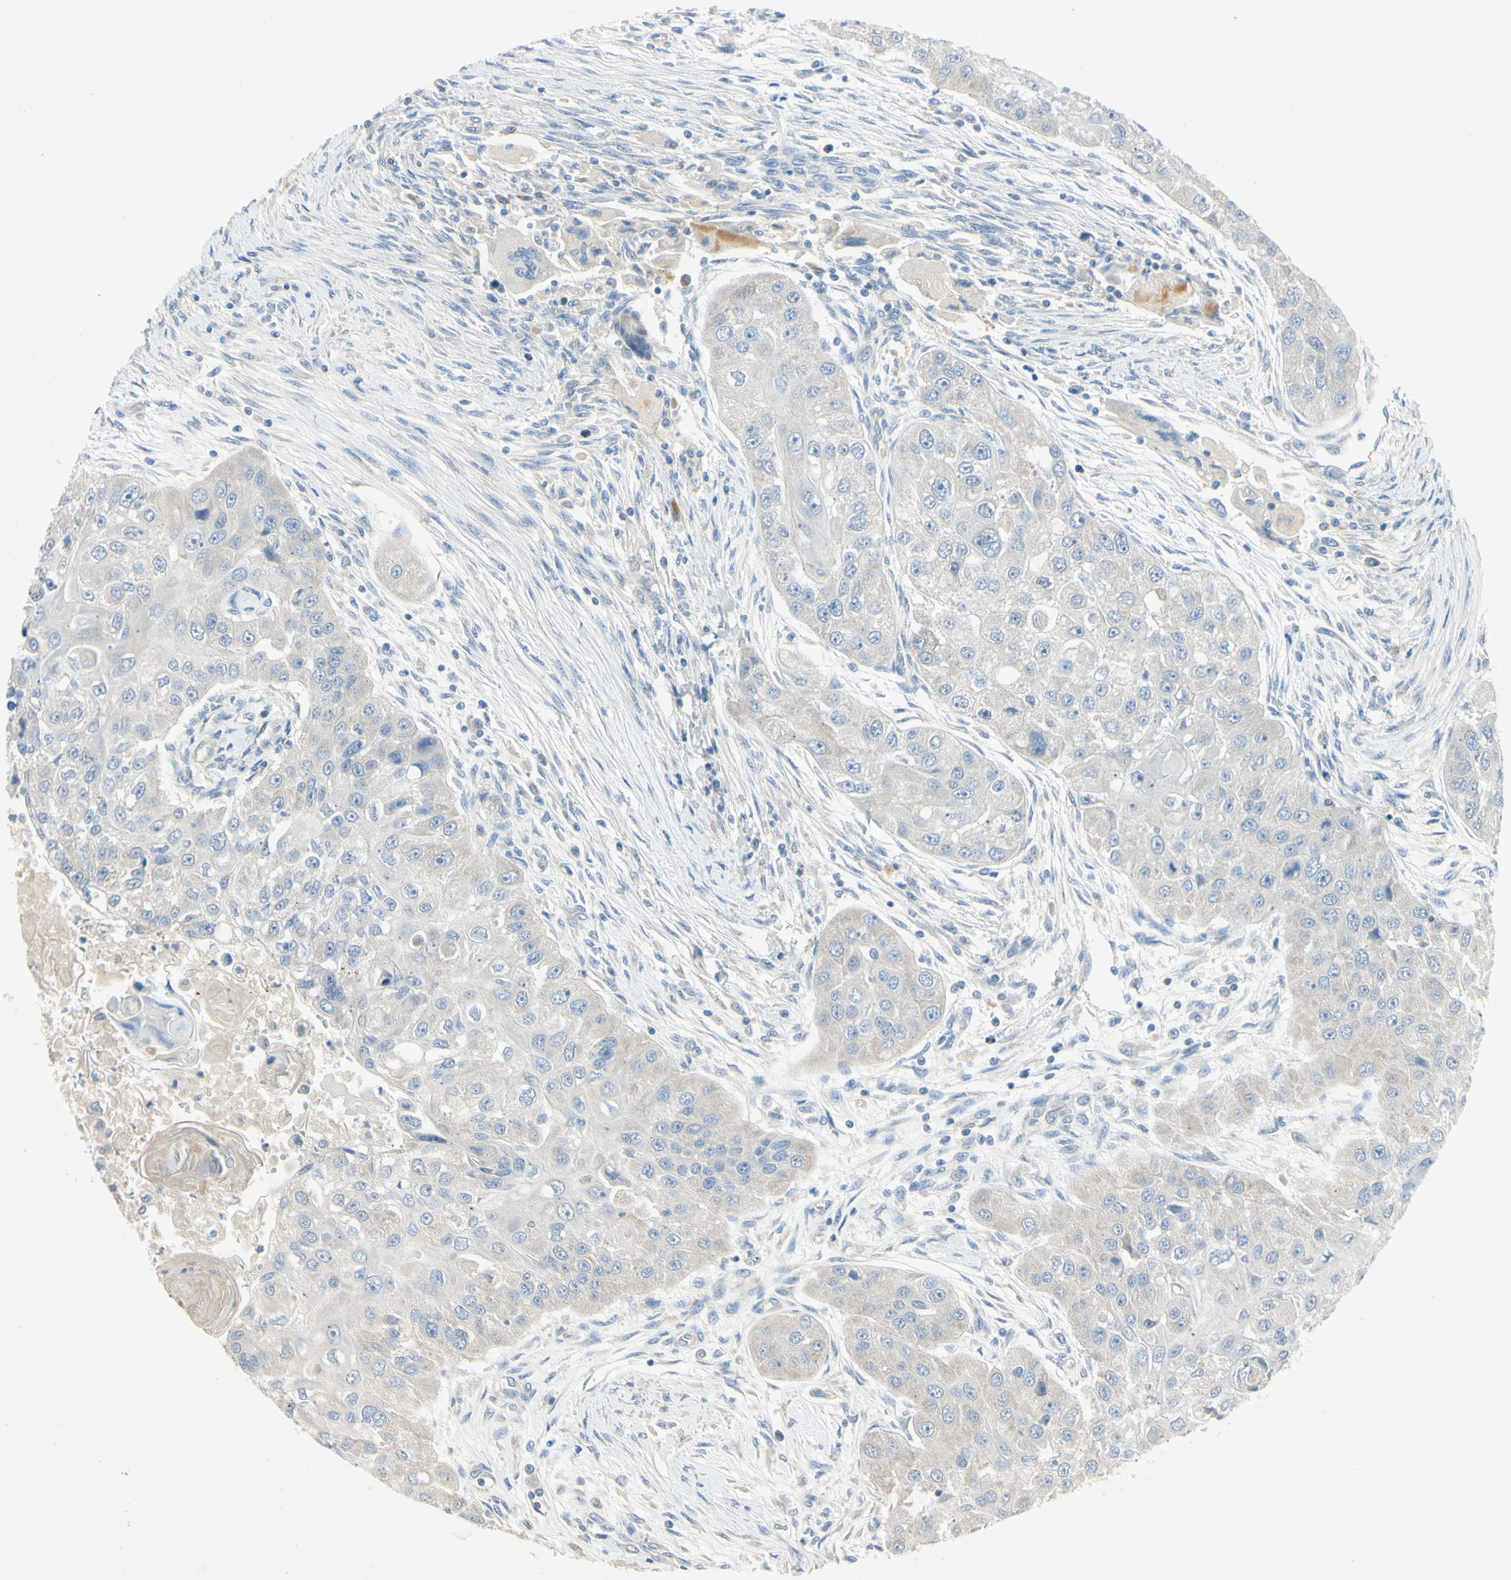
{"staining": {"intensity": "negative", "quantity": "none", "location": "none"}, "tissue": "head and neck cancer", "cell_type": "Tumor cells", "image_type": "cancer", "snomed": [{"axis": "morphology", "description": "Normal tissue, NOS"}, {"axis": "morphology", "description": "Squamous cell carcinoma, NOS"}, {"axis": "topography", "description": "Skeletal muscle"}, {"axis": "topography", "description": "Head-Neck"}], "caption": "This is an immunohistochemistry image of human squamous cell carcinoma (head and neck). There is no staining in tumor cells.", "gene": "AATK", "patient": {"sex": "male", "age": 51}}